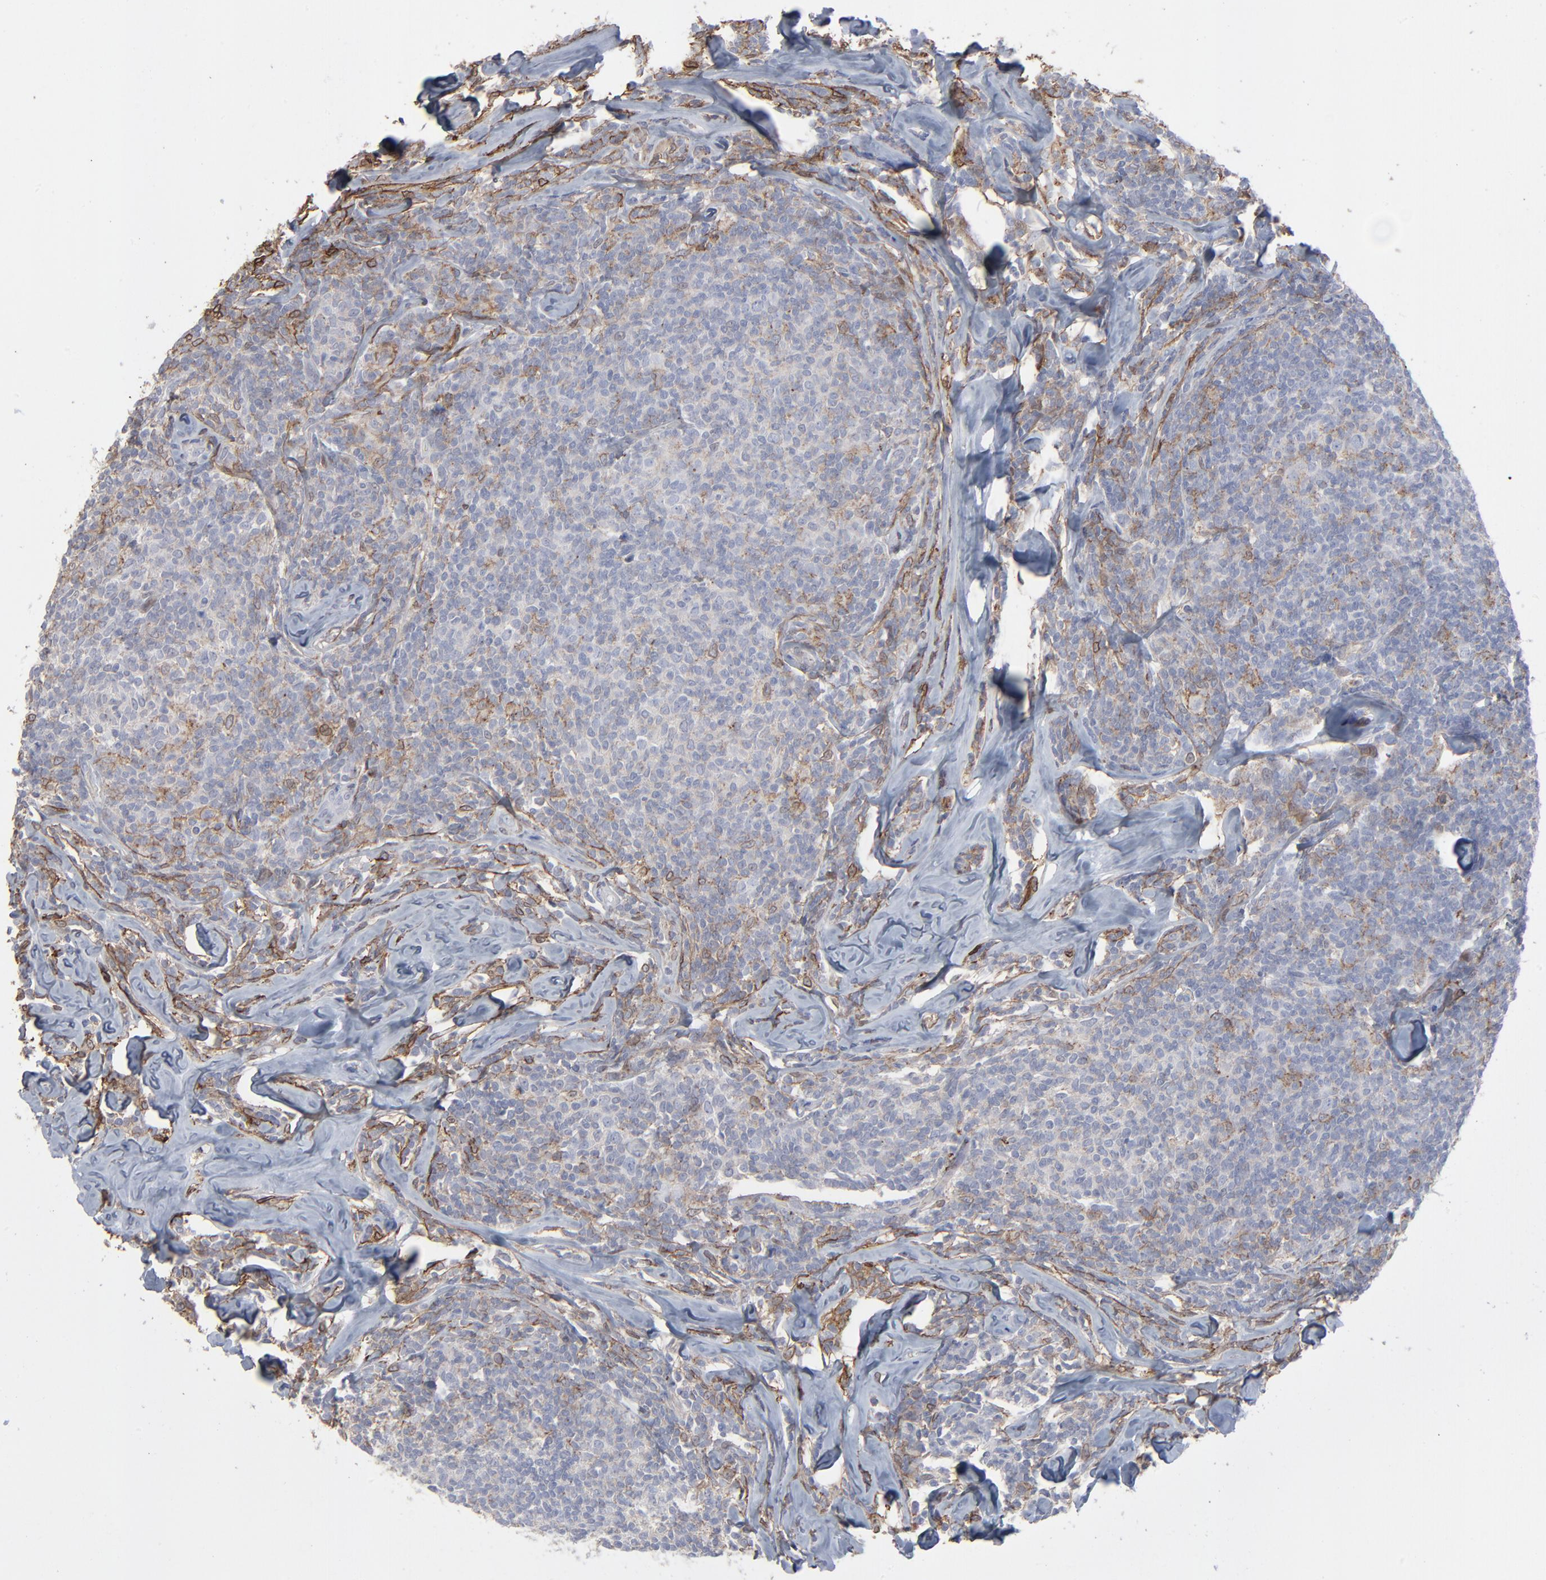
{"staining": {"intensity": "moderate", "quantity": "25%-75%", "location": "cytoplasmic/membranous"}, "tissue": "lymphoma", "cell_type": "Tumor cells", "image_type": "cancer", "snomed": [{"axis": "morphology", "description": "Malignant lymphoma, non-Hodgkin's type, Low grade"}, {"axis": "topography", "description": "Lymph node"}], "caption": "A micrograph showing moderate cytoplasmic/membranous expression in approximately 25%-75% of tumor cells in low-grade malignant lymphoma, non-Hodgkin's type, as visualized by brown immunohistochemical staining.", "gene": "ANXA5", "patient": {"sex": "female", "age": 56}}